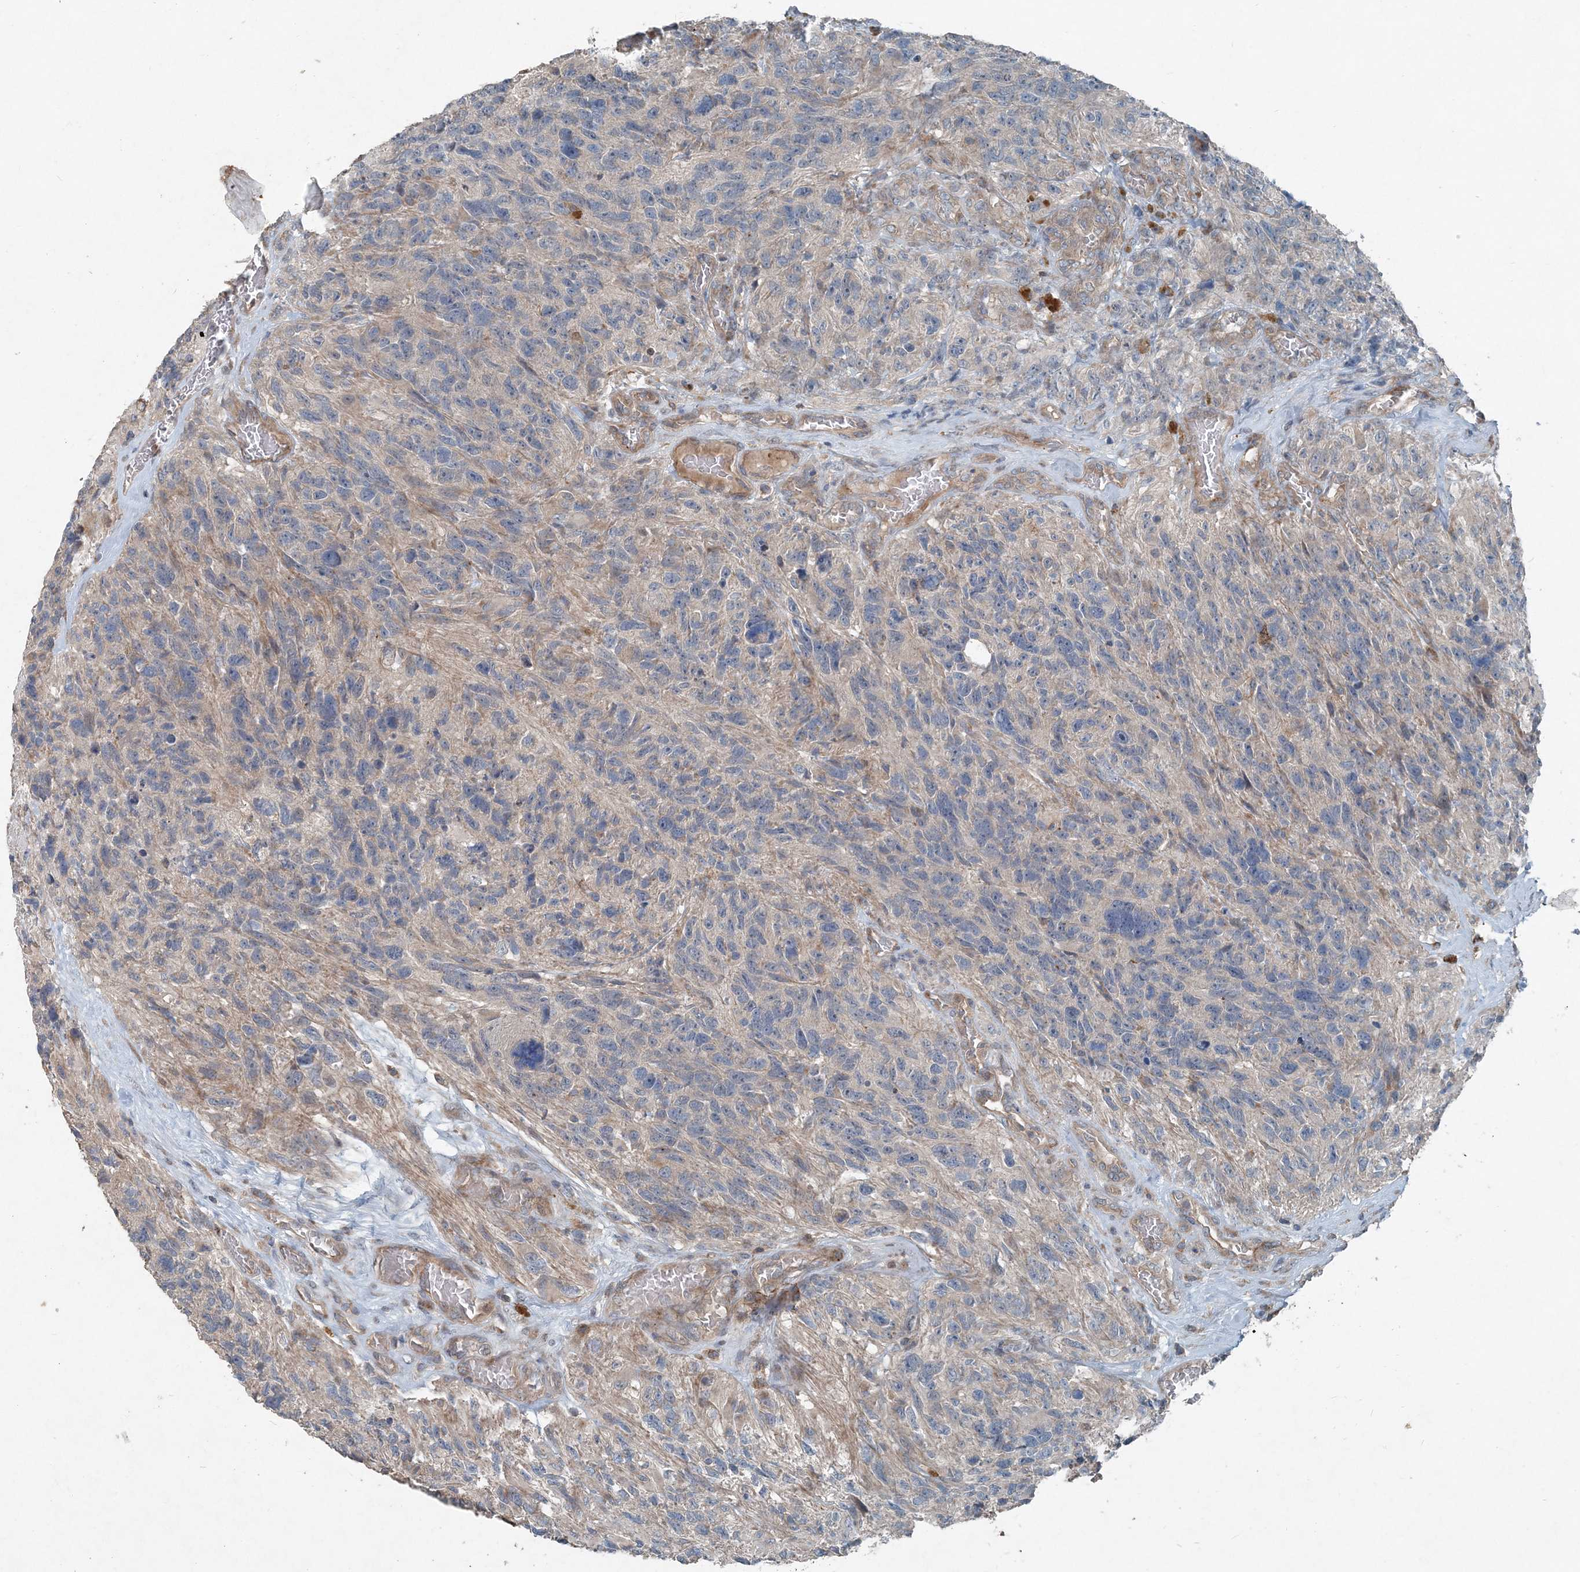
{"staining": {"intensity": "weak", "quantity": "<25%", "location": "cytoplasmic/membranous"}, "tissue": "glioma", "cell_type": "Tumor cells", "image_type": "cancer", "snomed": [{"axis": "morphology", "description": "Glioma, malignant, High grade"}, {"axis": "topography", "description": "Brain"}], "caption": "Immunohistochemistry (IHC) micrograph of glioma stained for a protein (brown), which displays no expression in tumor cells.", "gene": "INTU", "patient": {"sex": "male", "age": 69}}